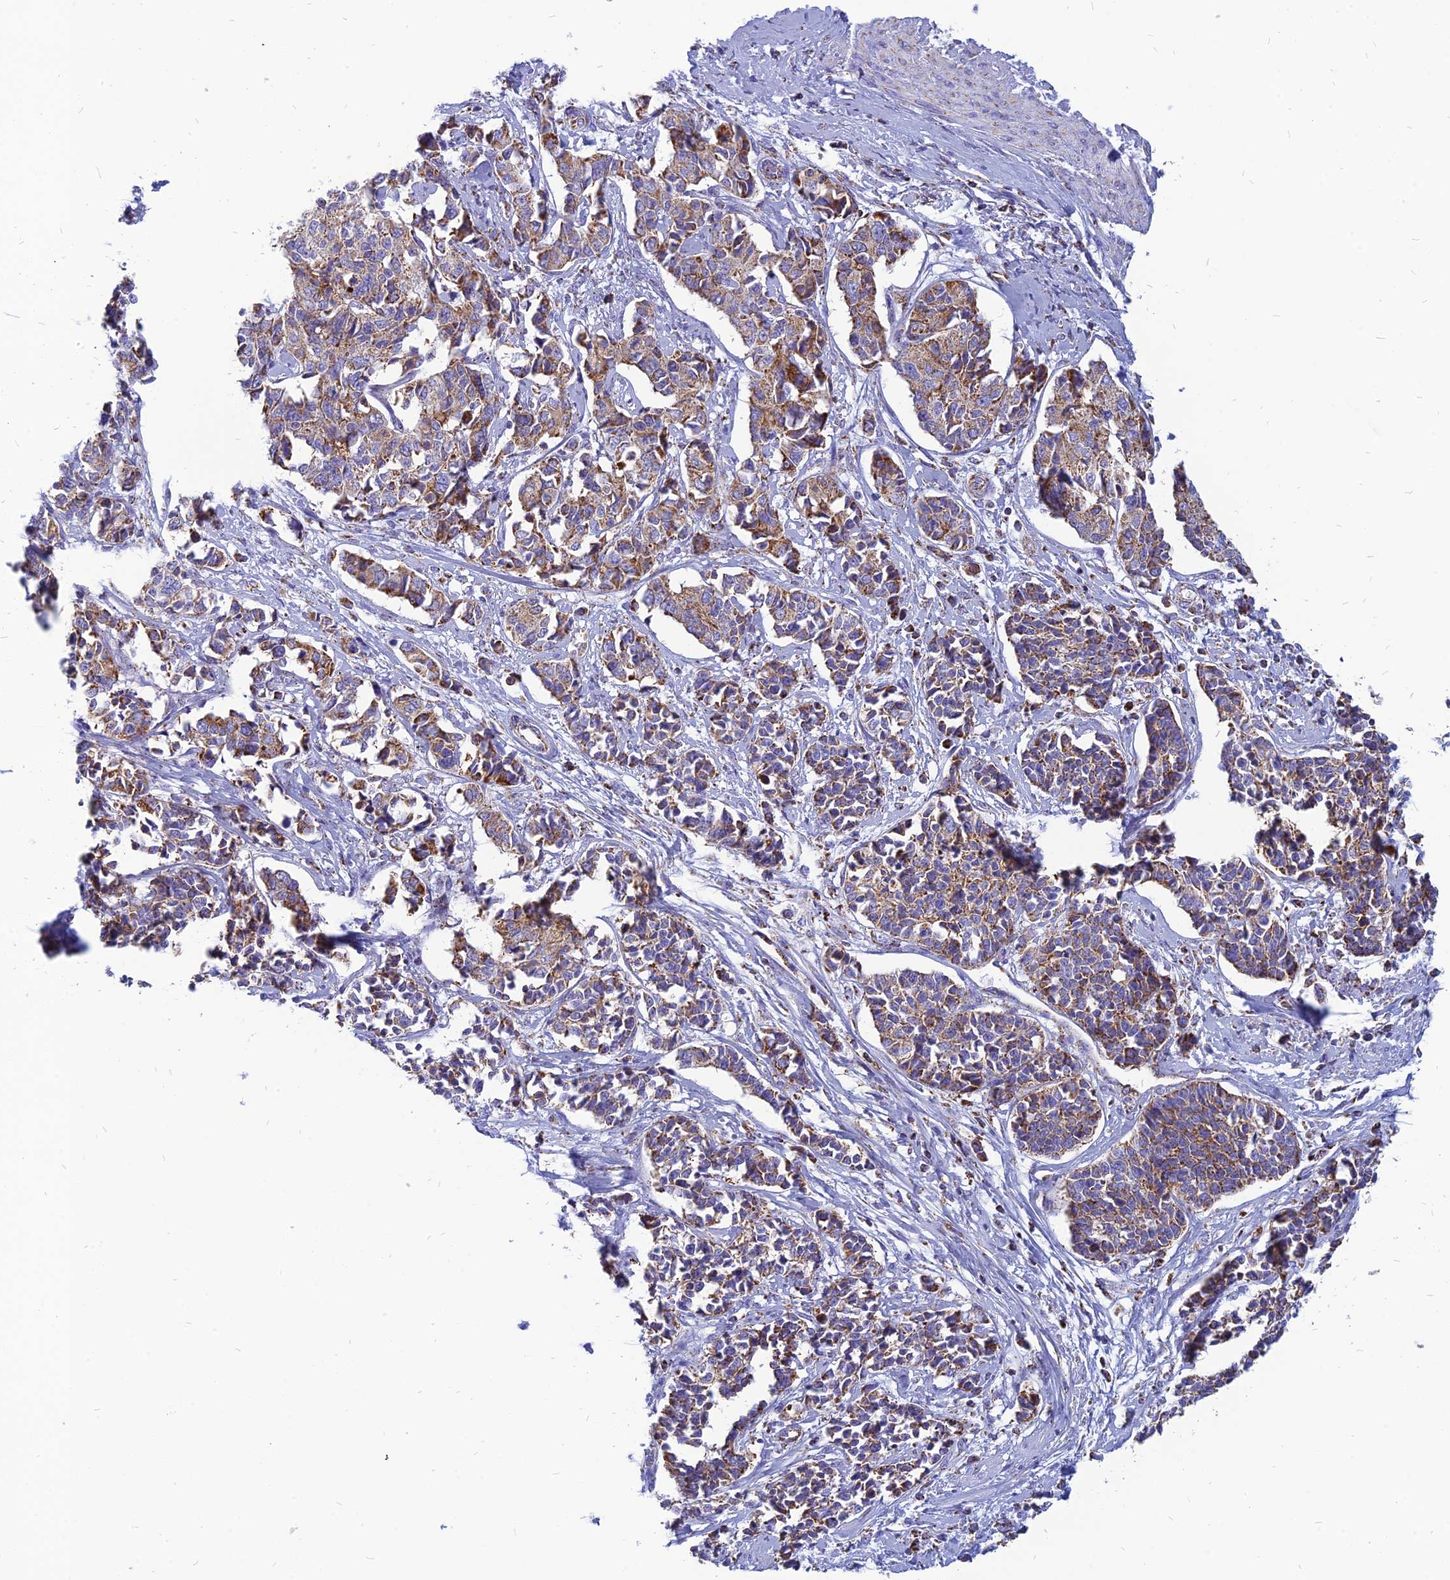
{"staining": {"intensity": "moderate", "quantity": "25%-75%", "location": "cytoplasmic/membranous"}, "tissue": "cervical cancer", "cell_type": "Tumor cells", "image_type": "cancer", "snomed": [{"axis": "morphology", "description": "Normal tissue, NOS"}, {"axis": "morphology", "description": "Squamous cell carcinoma, NOS"}, {"axis": "topography", "description": "Cervix"}], "caption": "Immunohistochemical staining of human cervical squamous cell carcinoma displays medium levels of moderate cytoplasmic/membranous positivity in about 25%-75% of tumor cells.", "gene": "PACC1", "patient": {"sex": "female", "age": 35}}